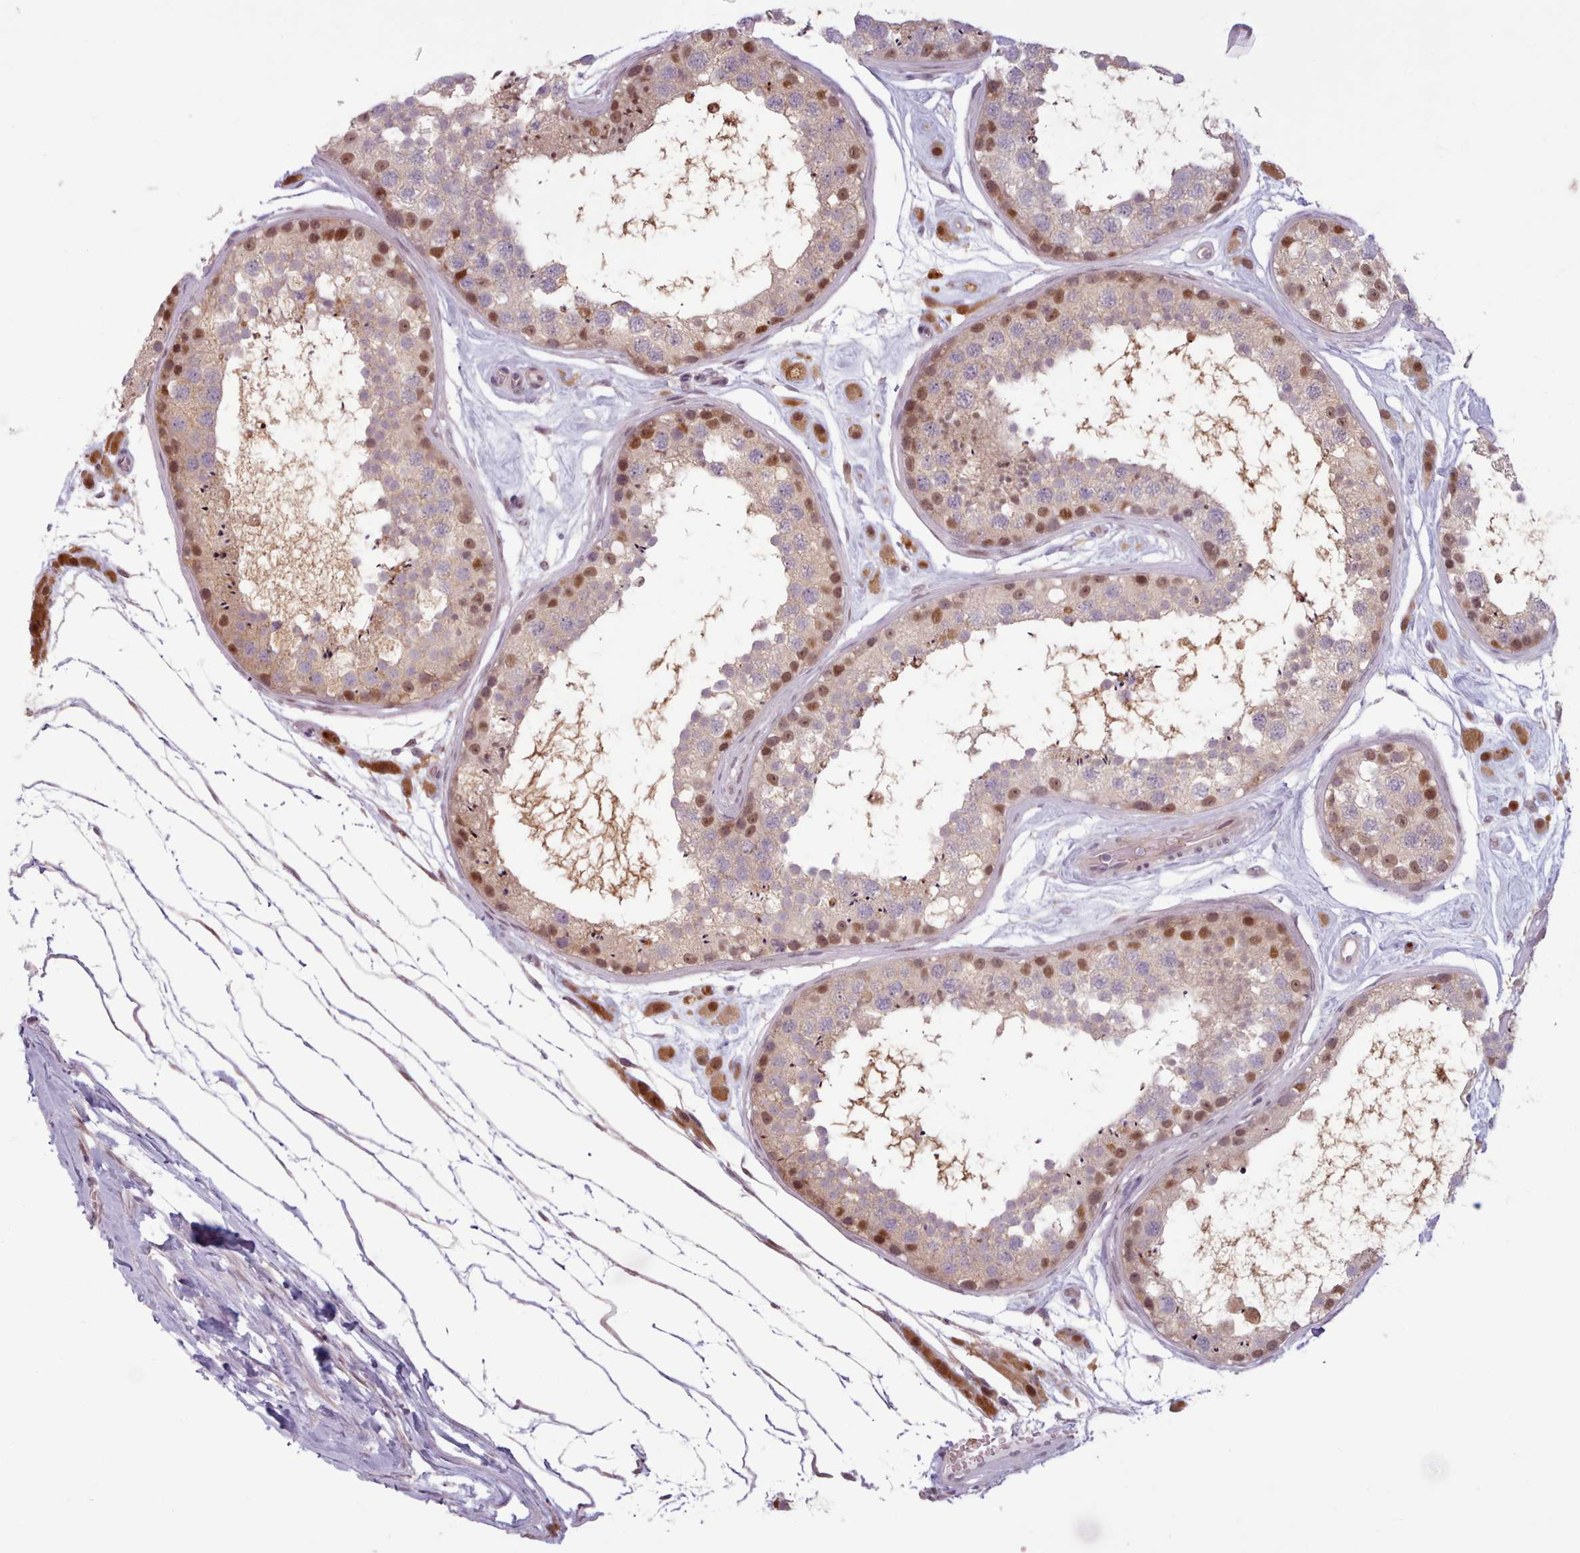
{"staining": {"intensity": "moderate", "quantity": "<25%", "location": "nuclear"}, "tissue": "testis", "cell_type": "Cells in seminiferous ducts", "image_type": "normal", "snomed": [{"axis": "morphology", "description": "Normal tissue, NOS"}, {"axis": "topography", "description": "Testis"}], "caption": "IHC of normal testis shows low levels of moderate nuclear positivity in approximately <25% of cells in seminiferous ducts. The protein of interest is stained brown, and the nuclei are stained in blue (DAB IHC with brightfield microscopy, high magnification).", "gene": "KBTBD6", "patient": {"sex": "male", "age": 25}}